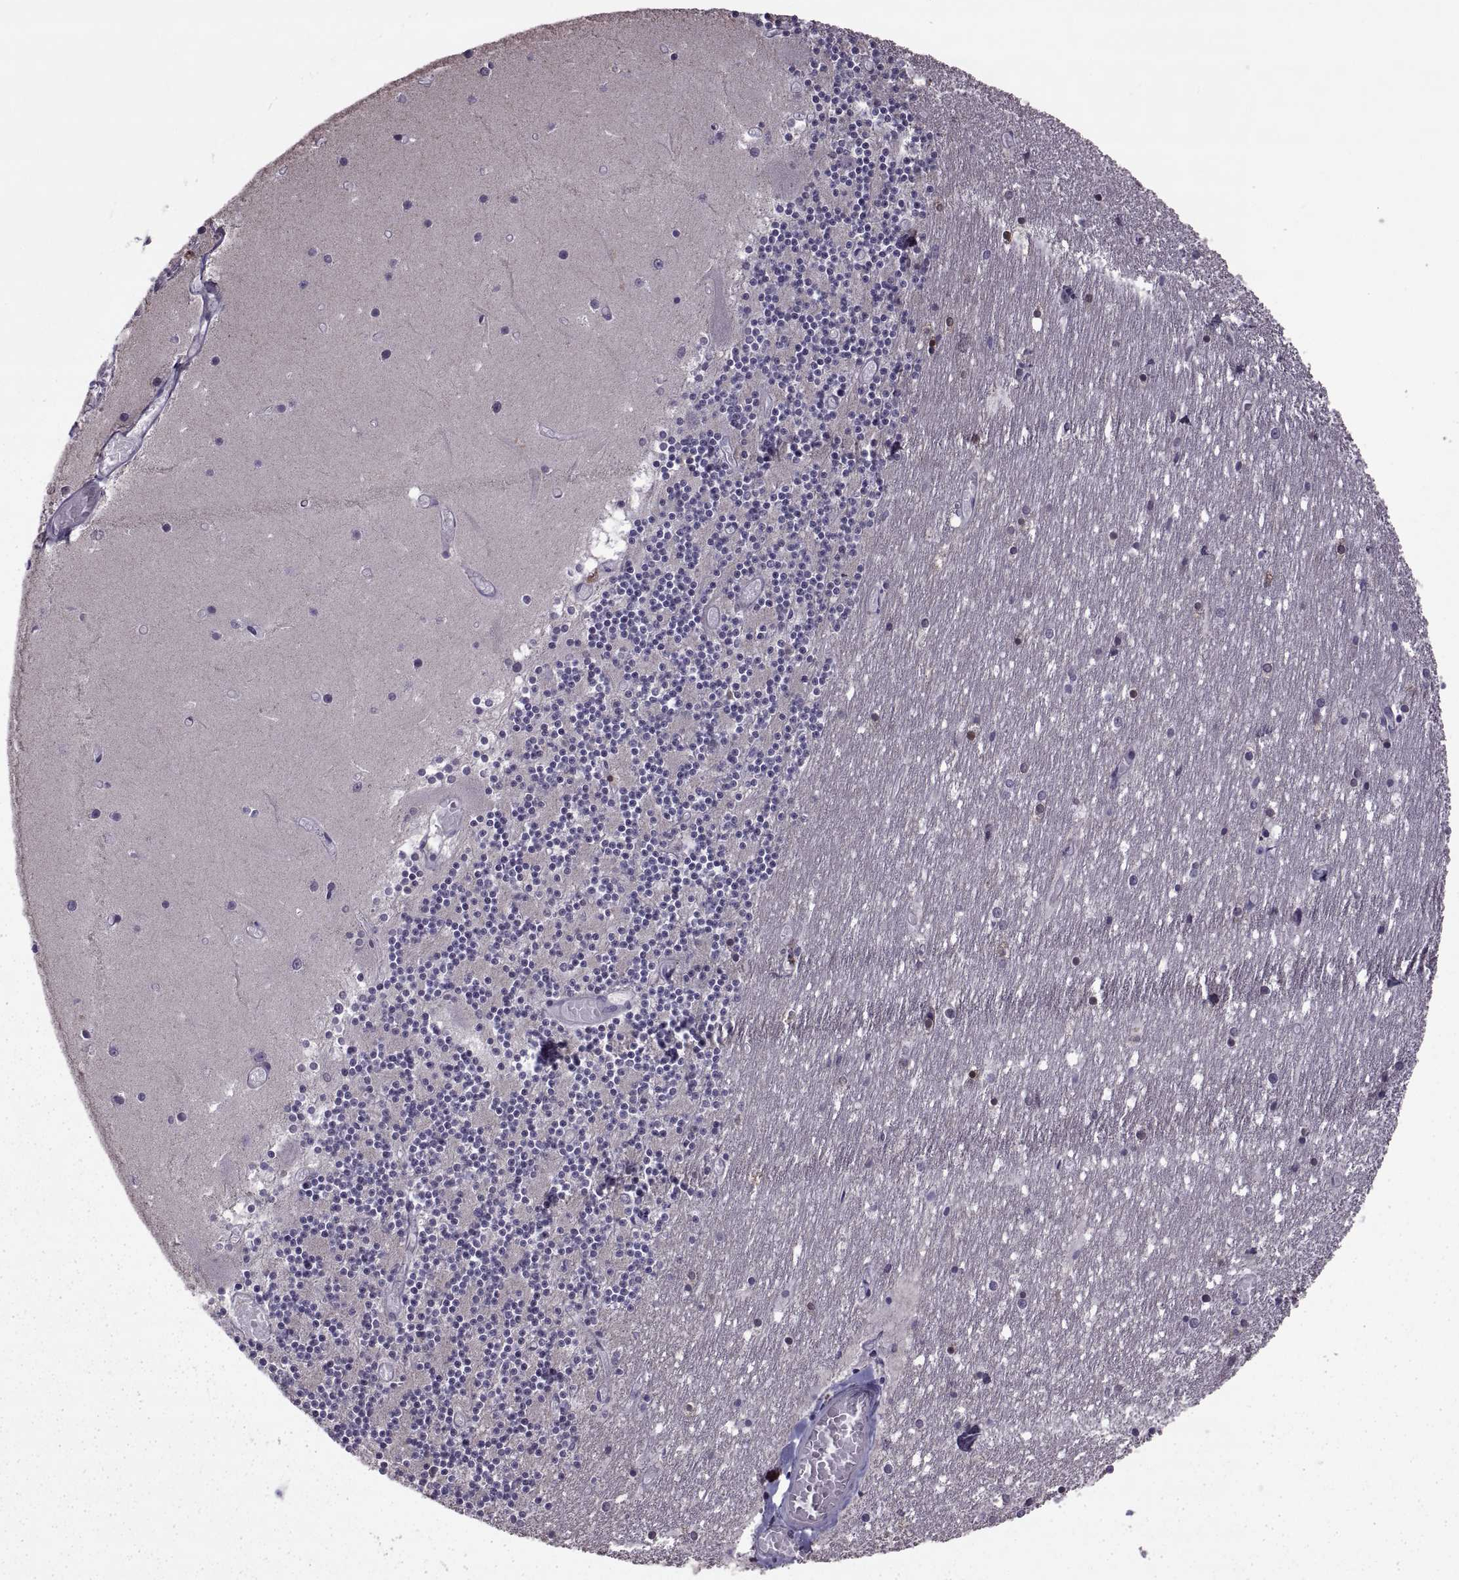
{"staining": {"intensity": "negative", "quantity": "none", "location": "none"}, "tissue": "cerebellum", "cell_type": "Cells in granular layer", "image_type": "normal", "snomed": [{"axis": "morphology", "description": "Normal tissue, NOS"}, {"axis": "topography", "description": "Cerebellum"}], "caption": "Image shows no significant protein staining in cells in granular layer of benign cerebellum. (DAB (3,3'-diaminobenzidine) immunohistochemistry visualized using brightfield microscopy, high magnification).", "gene": "ODF3", "patient": {"sex": "female", "age": 28}}